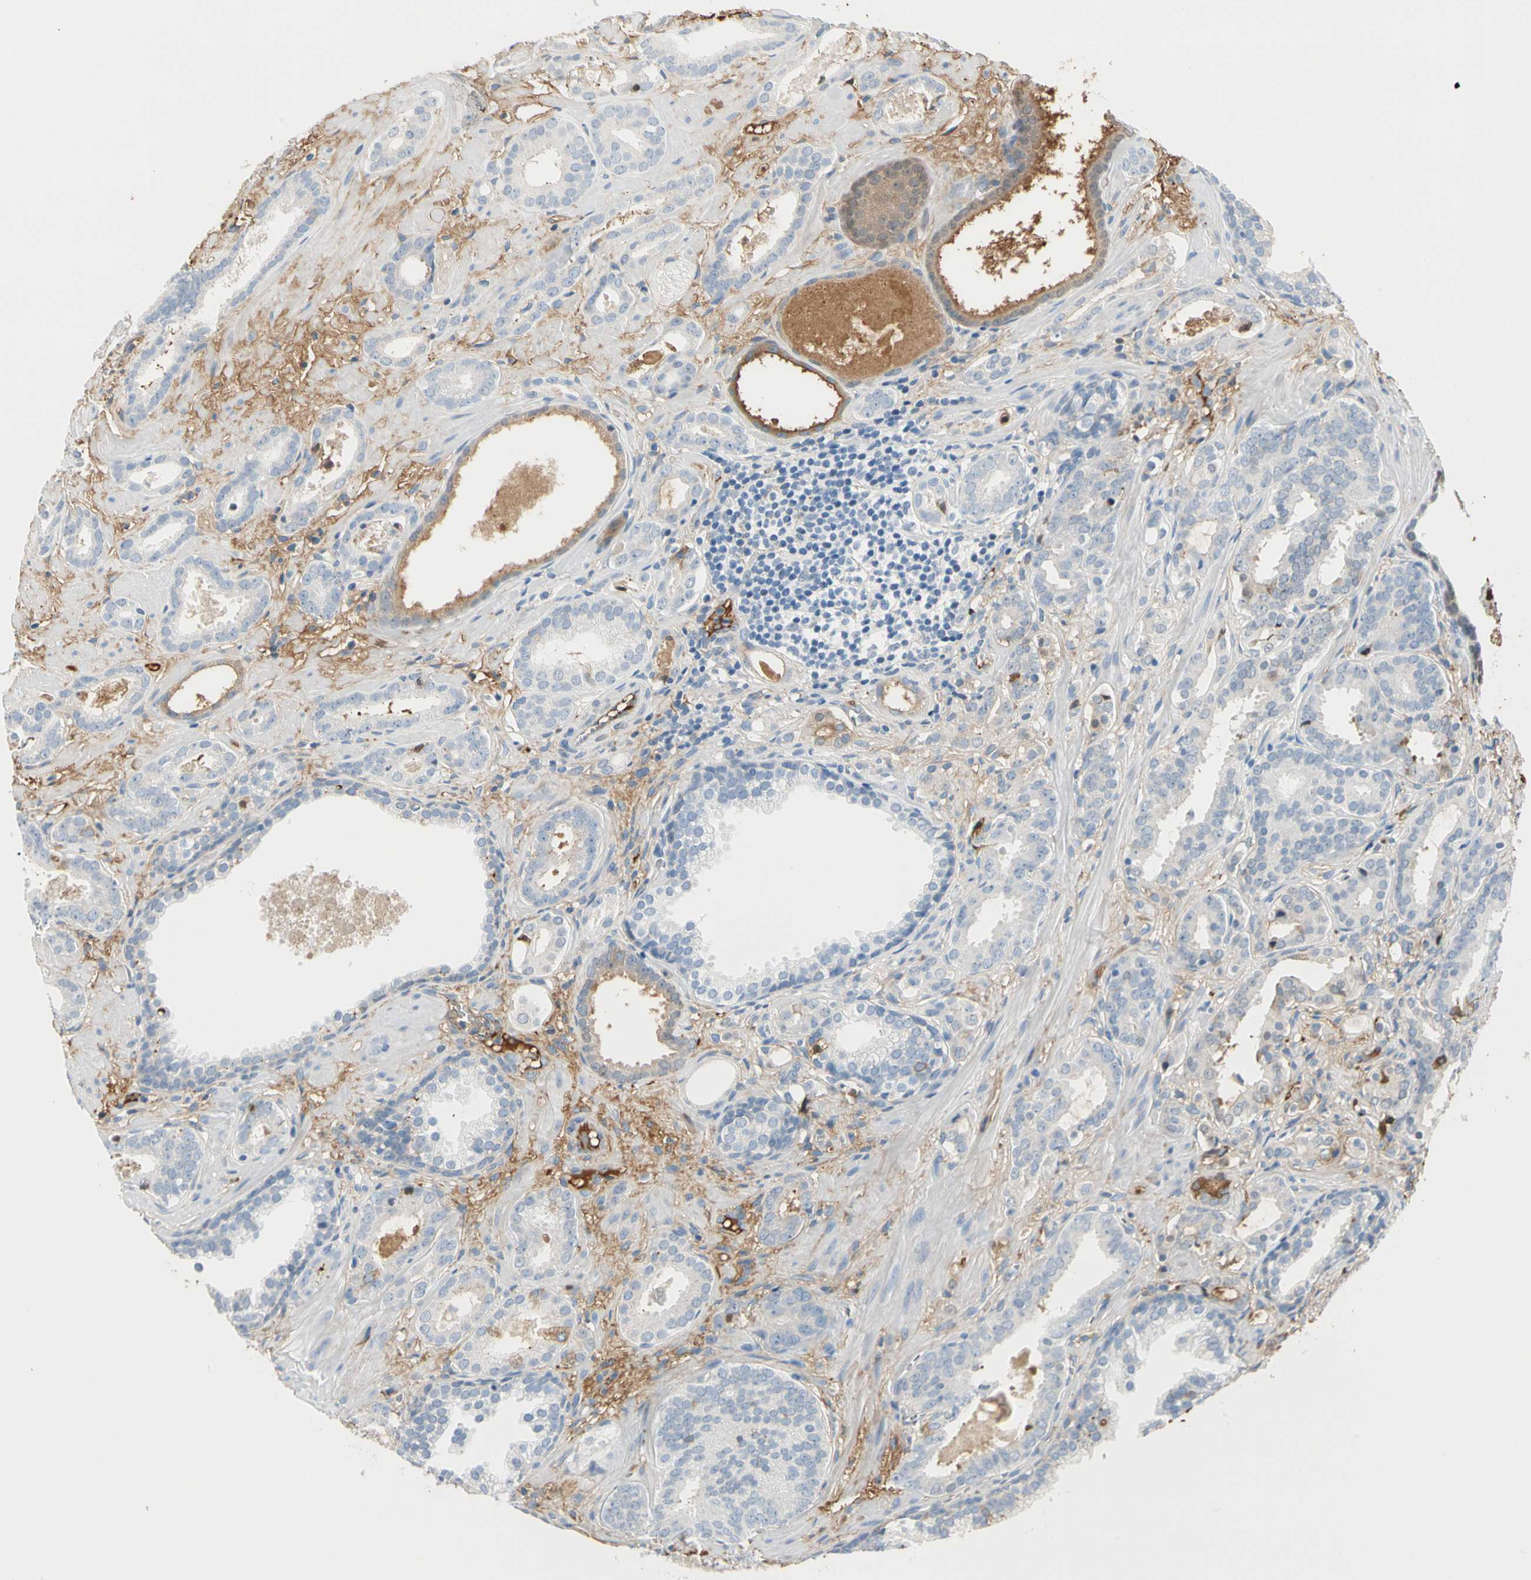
{"staining": {"intensity": "moderate", "quantity": "<25%", "location": "cytoplasmic/membranous"}, "tissue": "prostate cancer", "cell_type": "Tumor cells", "image_type": "cancer", "snomed": [{"axis": "morphology", "description": "Adenocarcinoma, Low grade"}, {"axis": "topography", "description": "Prostate"}], "caption": "Brown immunohistochemical staining in adenocarcinoma (low-grade) (prostate) reveals moderate cytoplasmic/membranous staining in approximately <25% of tumor cells.", "gene": "LAMB3", "patient": {"sex": "male", "age": 57}}